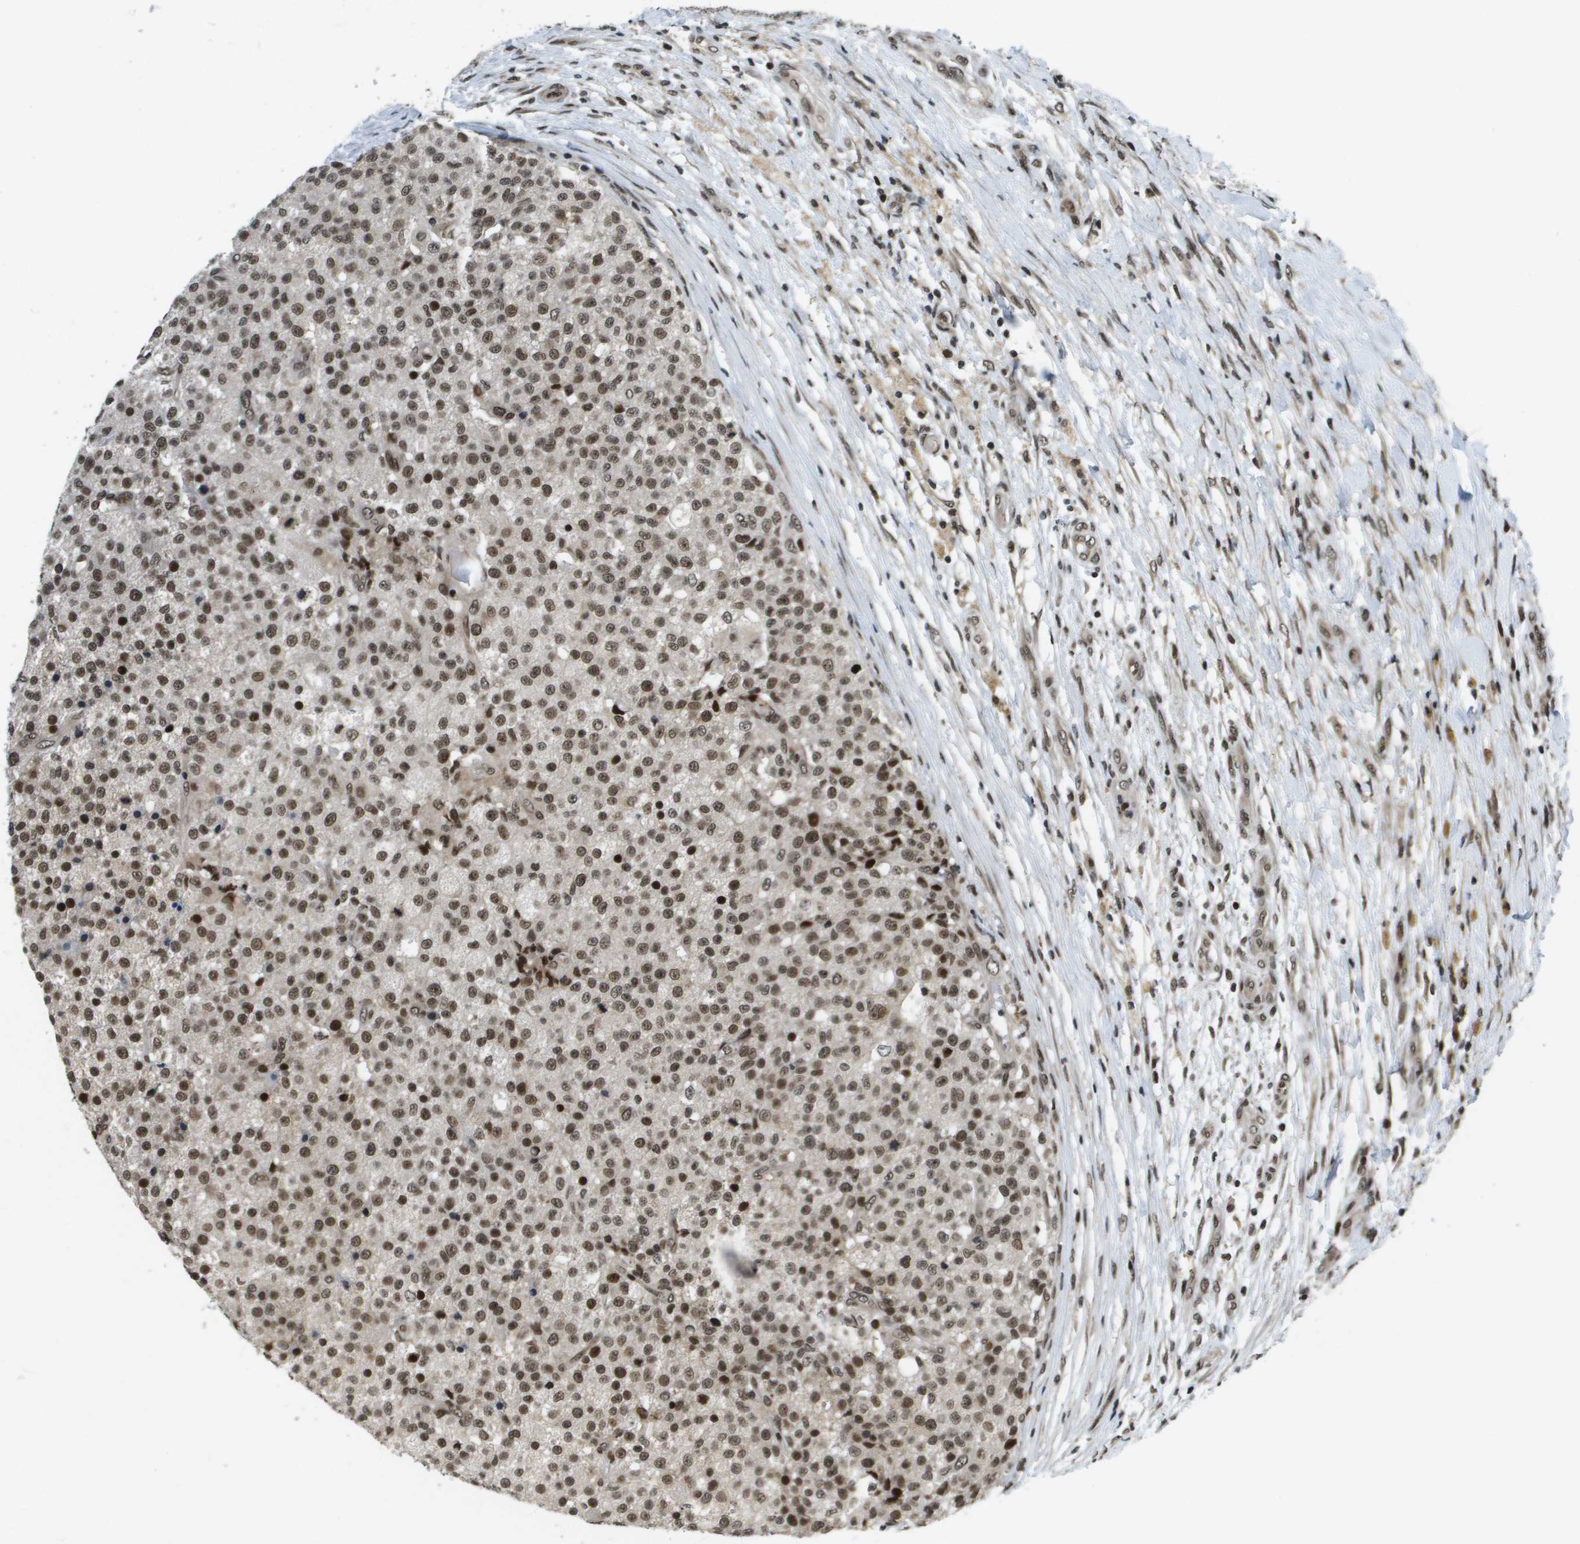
{"staining": {"intensity": "moderate", "quantity": ">75%", "location": "nuclear"}, "tissue": "testis cancer", "cell_type": "Tumor cells", "image_type": "cancer", "snomed": [{"axis": "morphology", "description": "Seminoma, NOS"}, {"axis": "topography", "description": "Testis"}], "caption": "Seminoma (testis) stained with DAB (3,3'-diaminobenzidine) IHC exhibits medium levels of moderate nuclear staining in about >75% of tumor cells. (DAB = brown stain, brightfield microscopy at high magnification).", "gene": "RECQL4", "patient": {"sex": "male", "age": 59}}